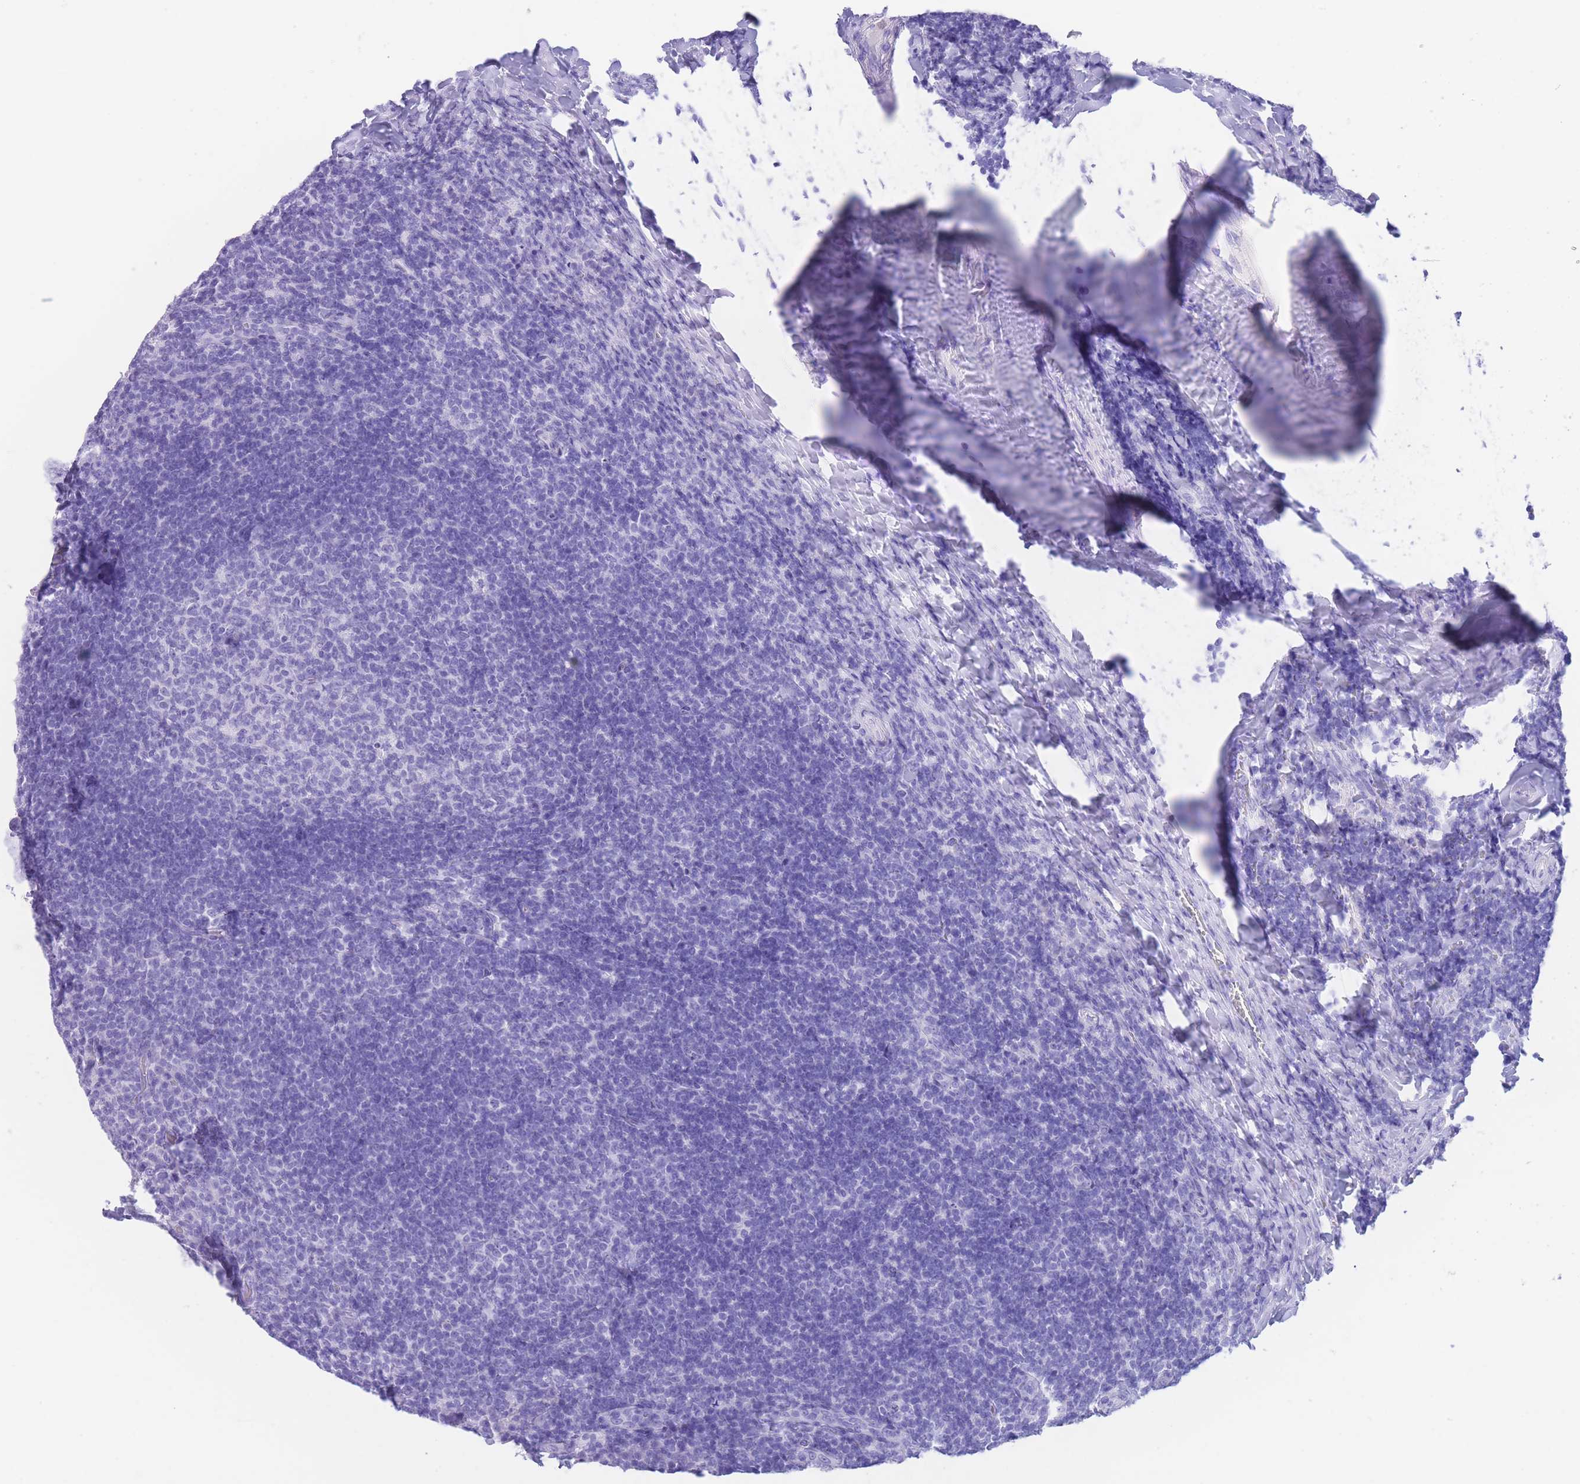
{"staining": {"intensity": "negative", "quantity": "none", "location": "none"}, "tissue": "tonsil", "cell_type": "Germinal center cells", "image_type": "normal", "snomed": [{"axis": "morphology", "description": "Normal tissue, NOS"}, {"axis": "topography", "description": "Tonsil"}], "caption": "The histopathology image exhibits no significant expression in germinal center cells of tonsil. (Stains: DAB immunohistochemistry (IHC) with hematoxylin counter stain, Microscopy: brightfield microscopy at high magnification).", "gene": "SLCO1B1", "patient": {"sex": "female", "age": 10}}